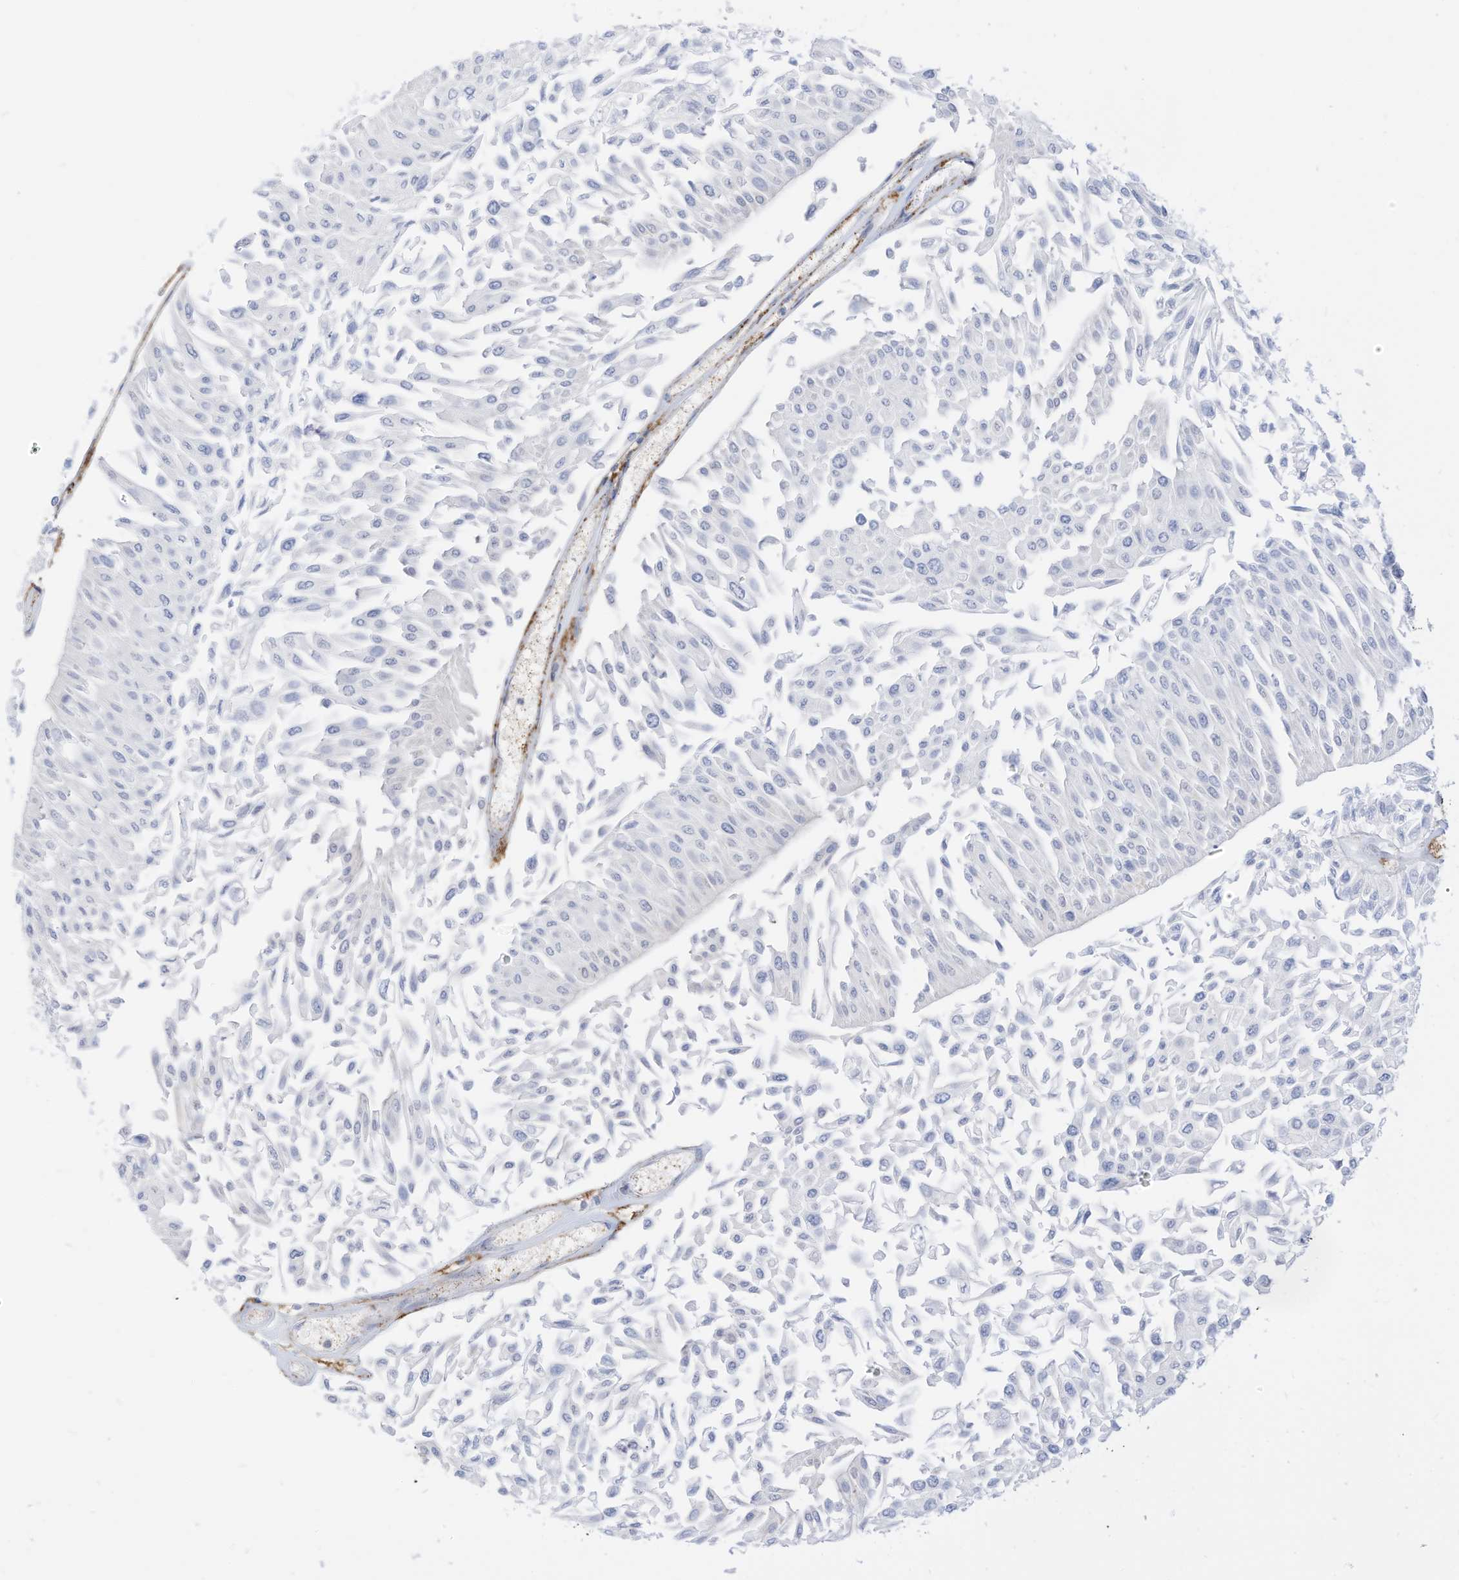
{"staining": {"intensity": "negative", "quantity": "none", "location": "none"}, "tissue": "urothelial cancer", "cell_type": "Tumor cells", "image_type": "cancer", "snomed": [{"axis": "morphology", "description": "Urothelial carcinoma, Low grade"}, {"axis": "topography", "description": "Urinary bladder"}], "caption": "Photomicrograph shows no significant protein expression in tumor cells of urothelial cancer. (DAB (3,3'-diaminobenzidine) immunohistochemistry with hematoxylin counter stain).", "gene": "TXNDC9", "patient": {"sex": "male", "age": 67}}